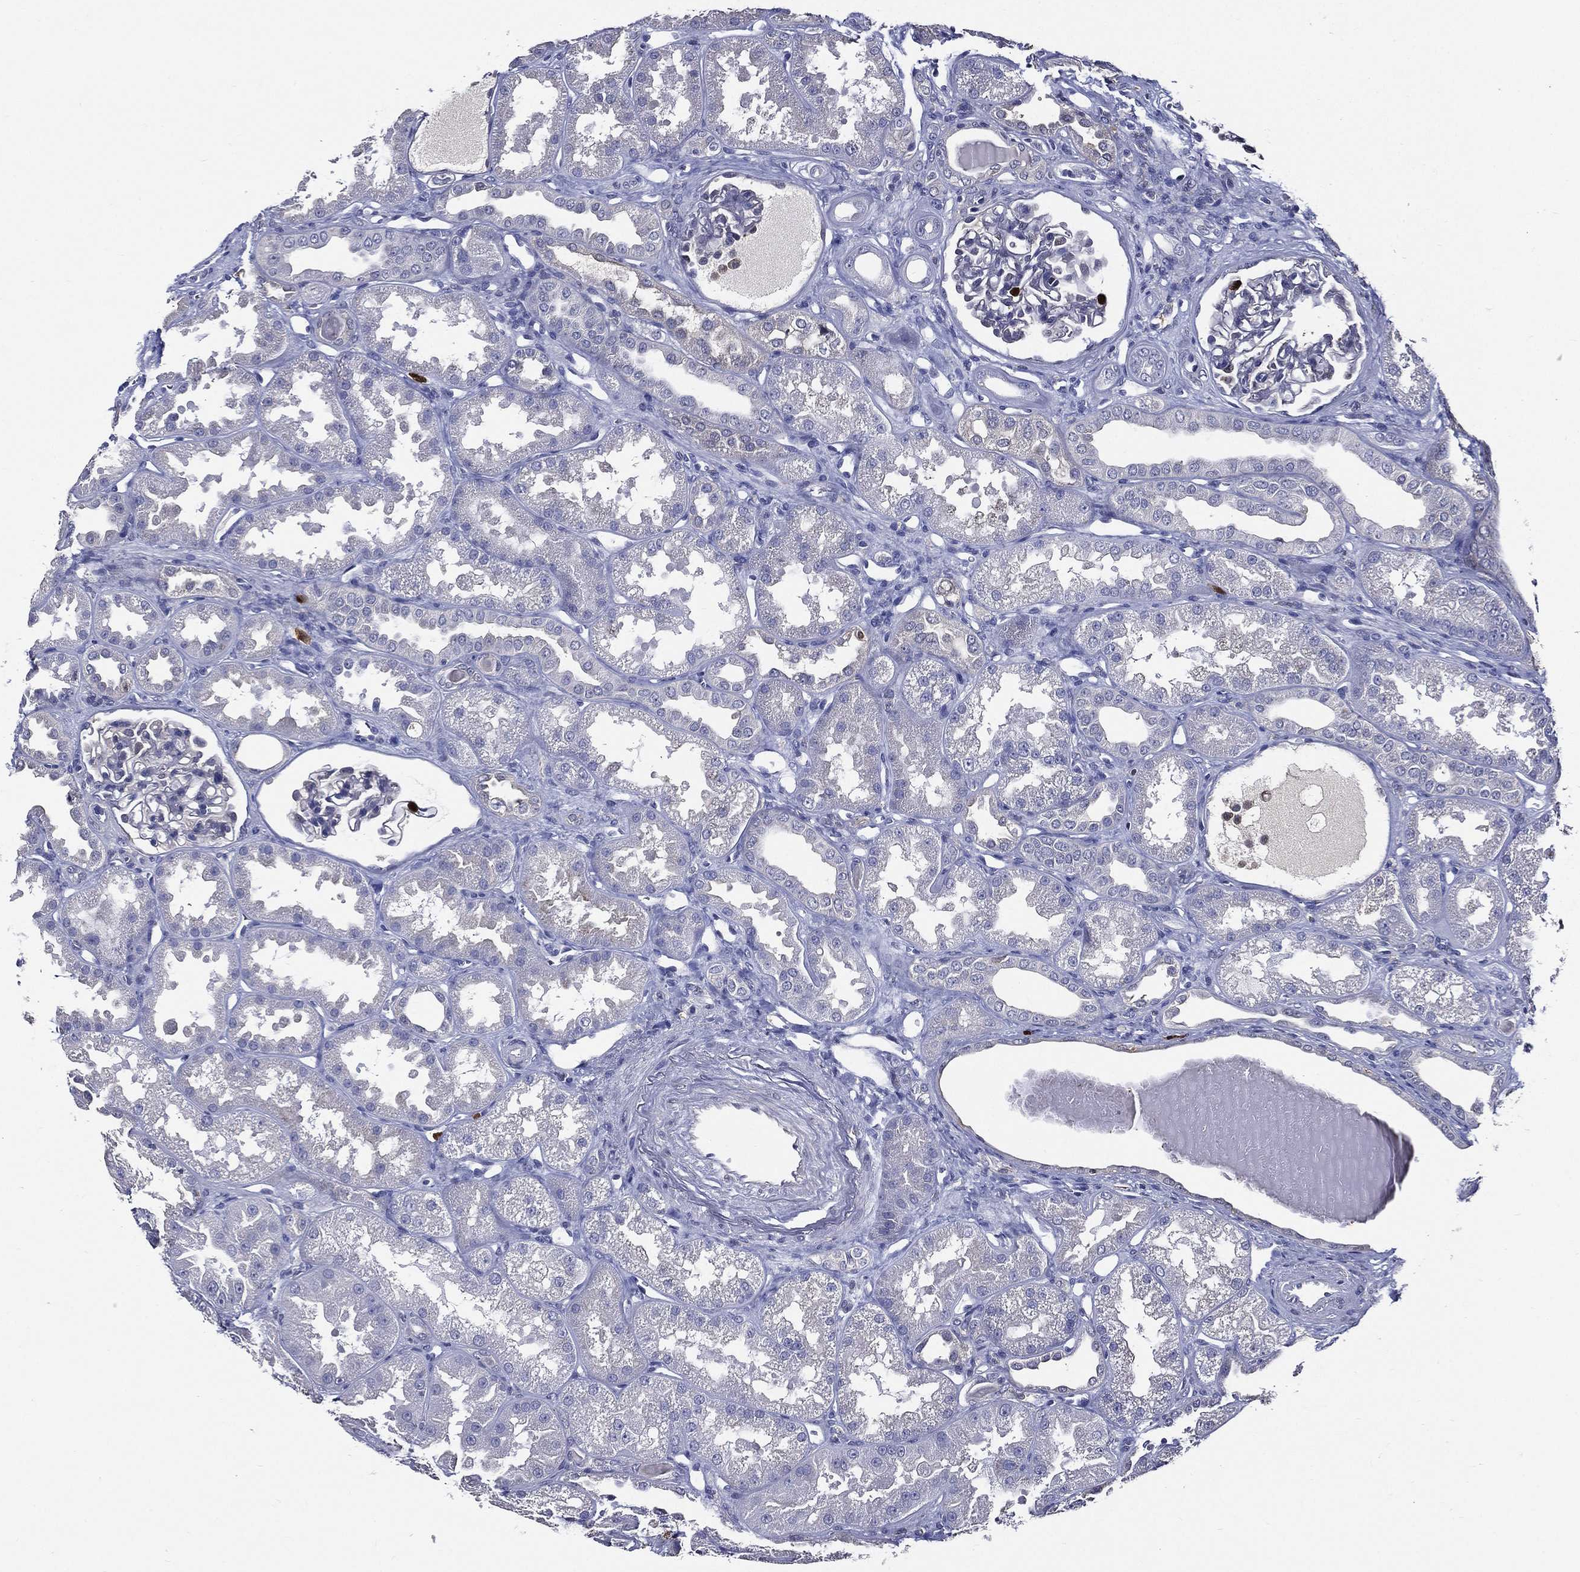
{"staining": {"intensity": "negative", "quantity": "none", "location": "none"}, "tissue": "kidney", "cell_type": "Cells in glomeruli", "image_type": "normal", "snomed": [{"axis": "morphology", "description": "Normal tissue, NOS"}, {"axis": "topography", "description": "Kidney"}], "caption": "Image shows no significant protein positivity in cells in glomeruli of normal kidney. (Stains: DAB immunohistochemistry with hematoxylin counter stain, Microscopy: brightfield microscopy at high magnification).", "gene": "GPR171", "patient": {"sex": "male", "age": 61}}